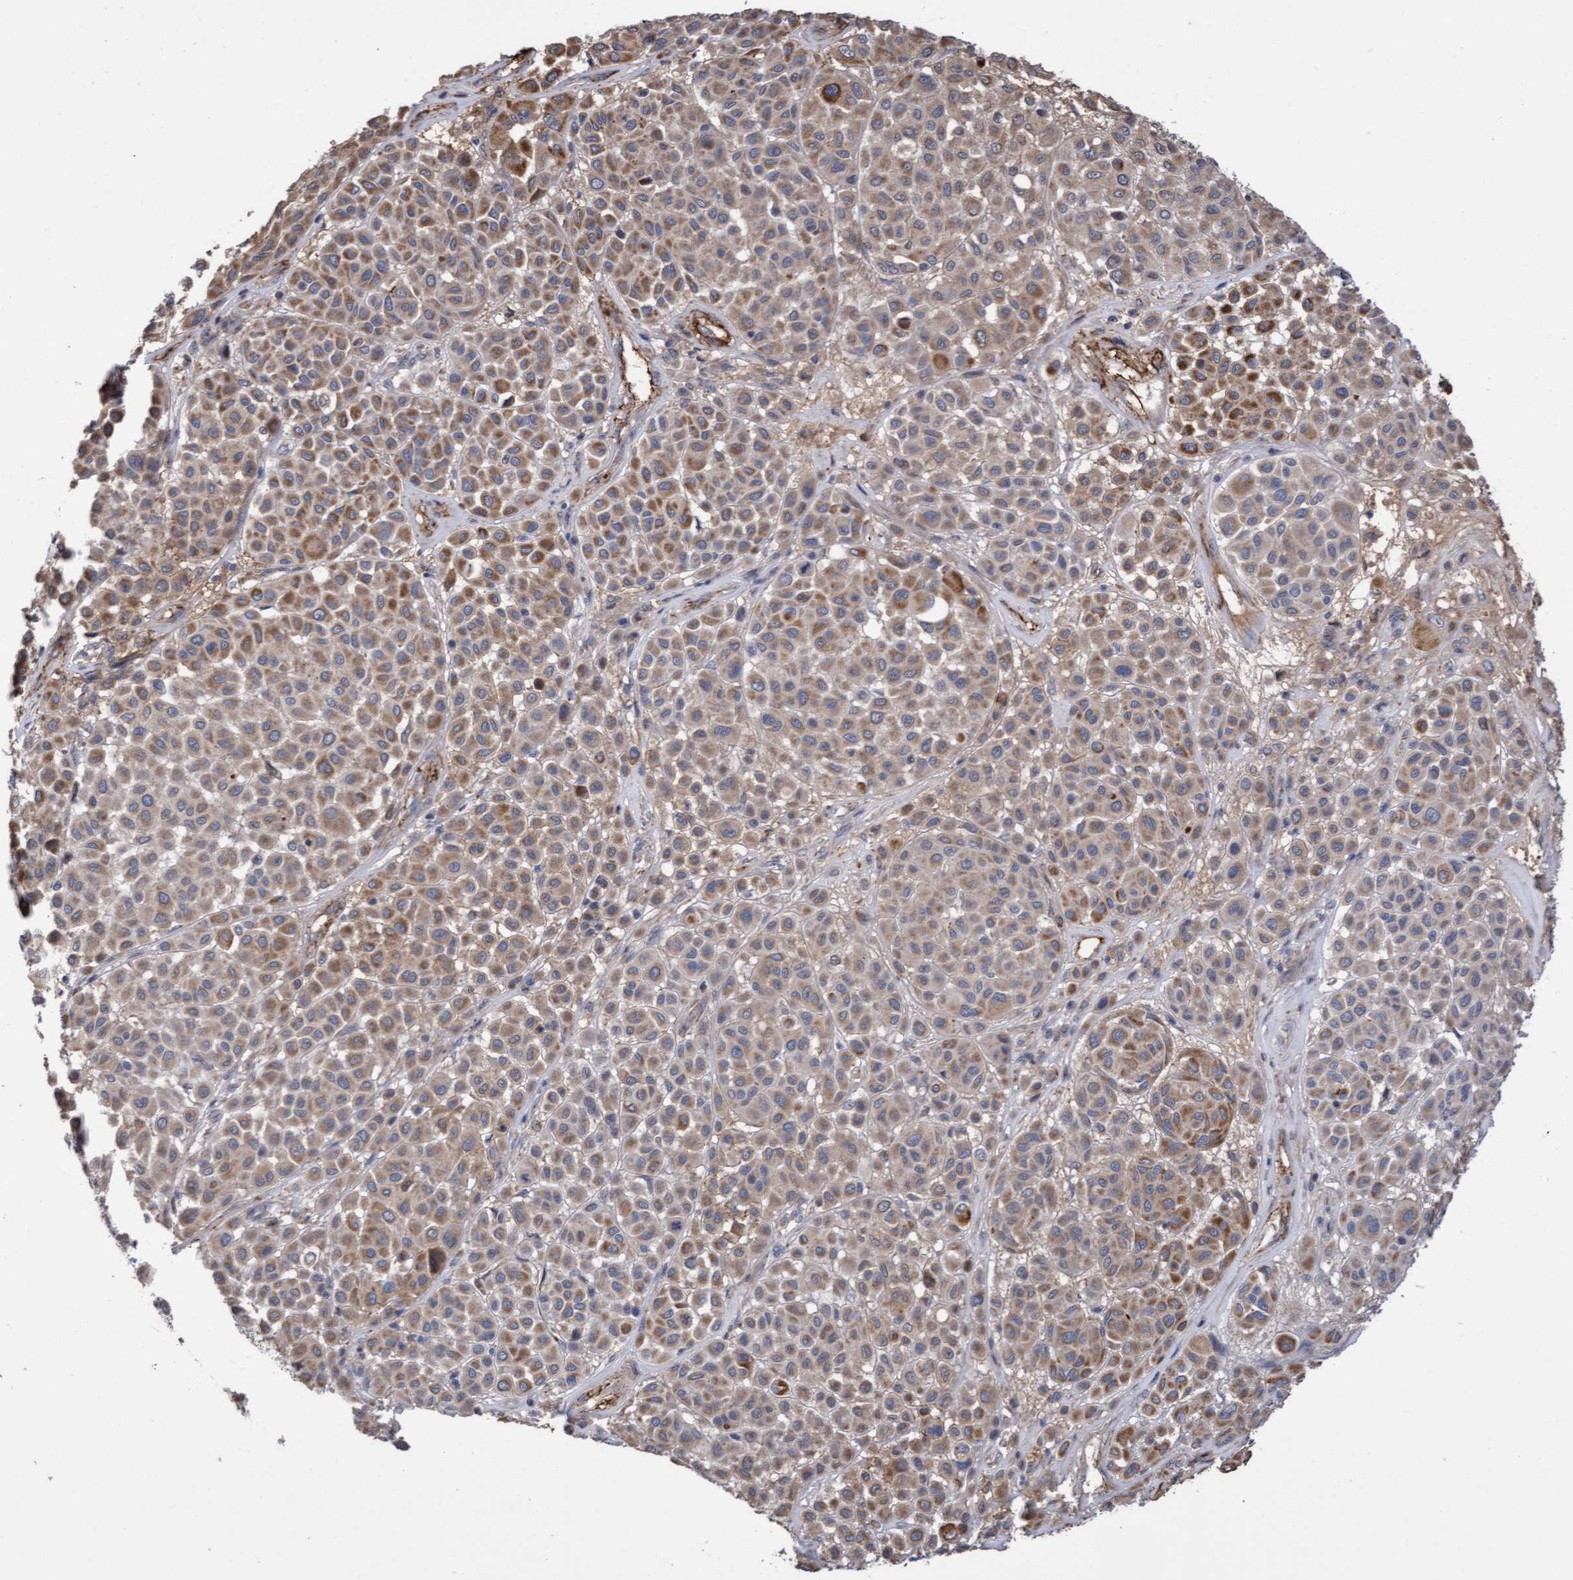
{"staining": {"intensity": "weak", "quantity": ">75%", "location": "cytoplasmic/membranous"}, "tissue": "melanoma", "cell_type": "Tumor cells", "image_type": "cancer", "snomed": [{"axis": "morphology", "description": "Malignant melanoma, Metastatic site"}, {"axis": "topography", "description": "Soft tissue"}], "caption": "Immunohistochemistry (IHC) micrograph of neoplastic tissue: malignant melanoma (metastatic site) stained using immunohistochemistry (IHC) demonstrates low levels of weak protein expression localized specifically in the cytoplasmic/membranous of tumor cells, appearing as a cytoplasmic/membranous brown color.", "gene": "ITFG1", "patient": {"sex": "male", "age": 41}}